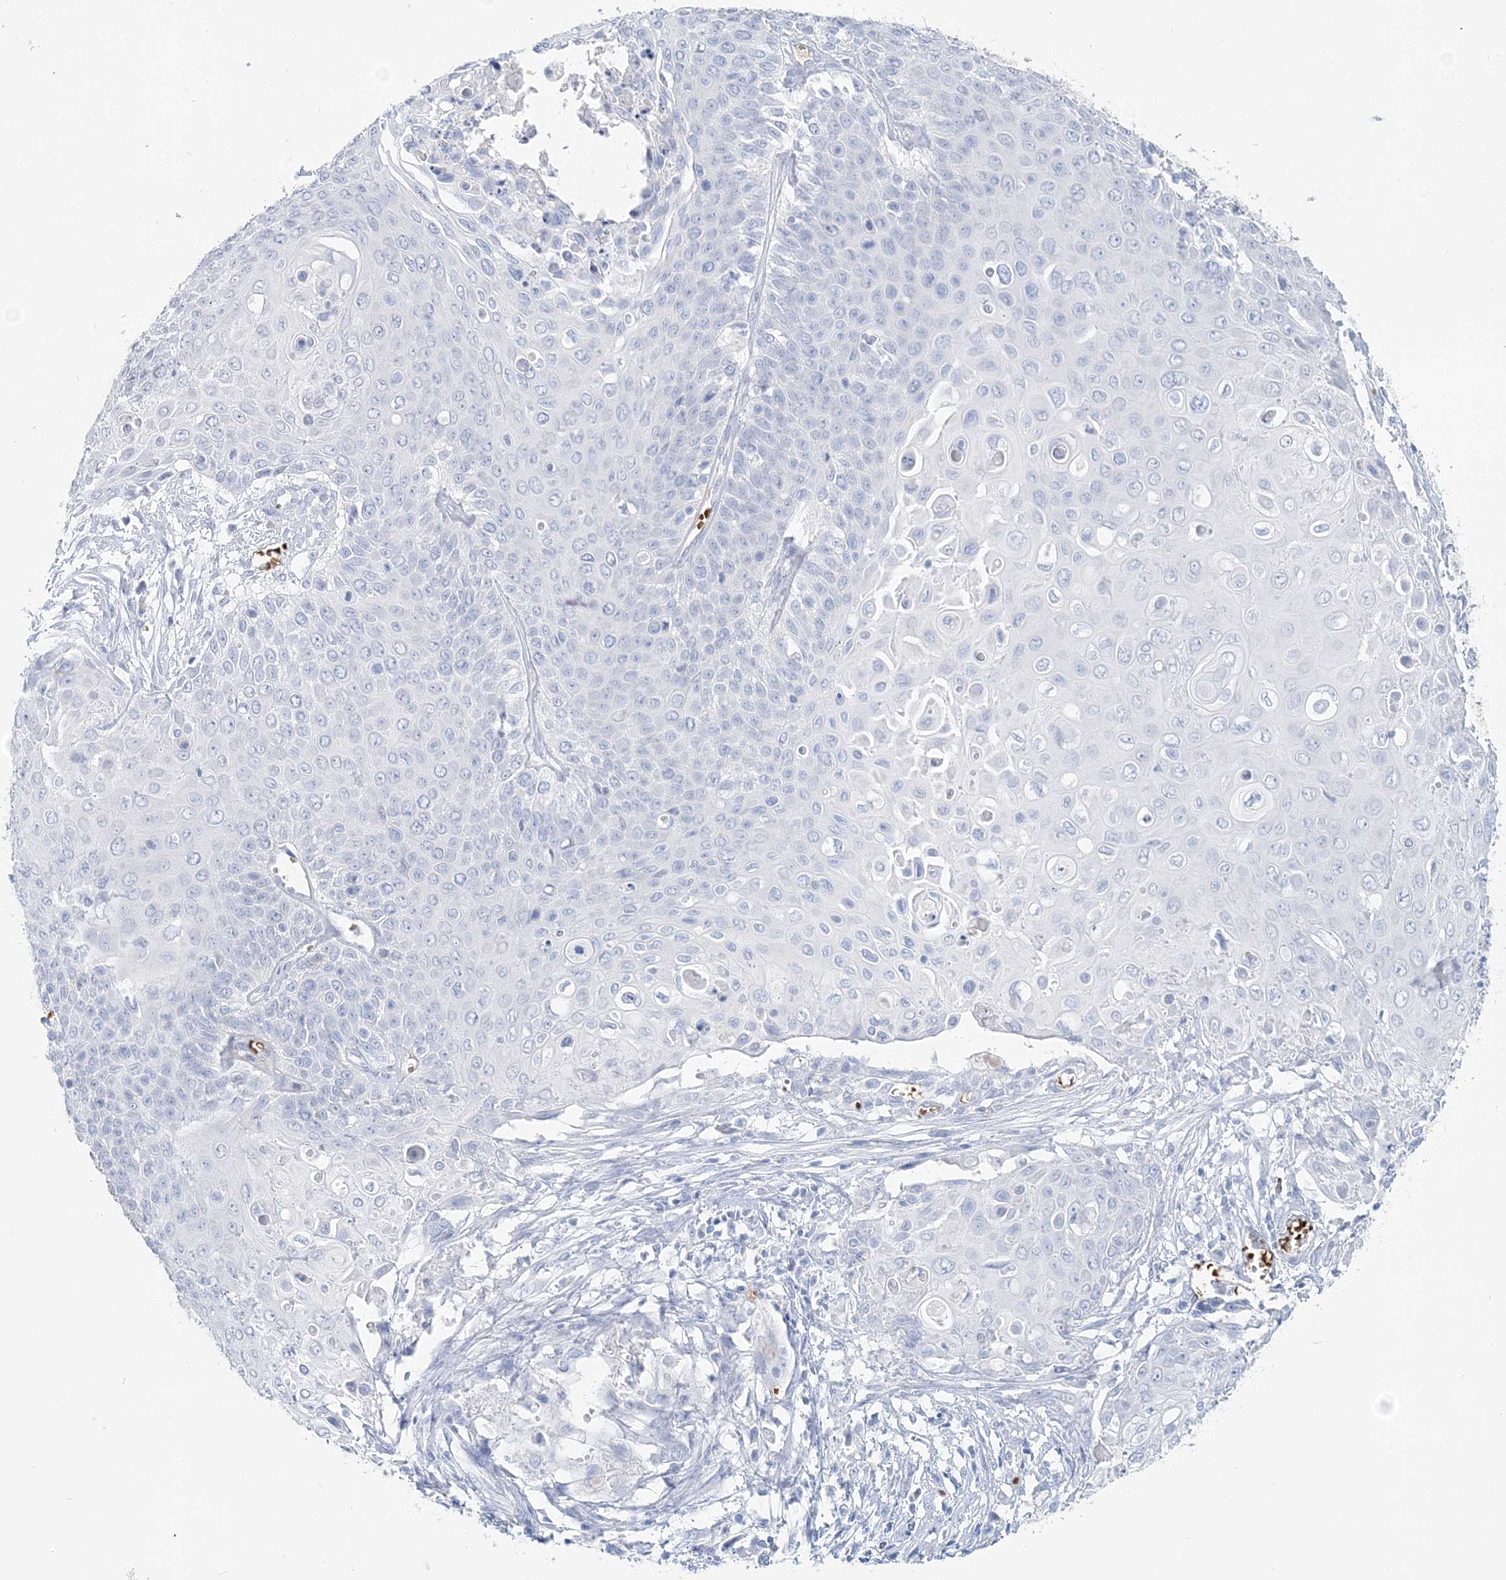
{"staining": {"intensity": "negative", "quantity": "none", "location": "none"}, "tissue": "cervical cancer", "cell_type": "Tumor cells", "image_type": "cancer", "snomed": [{"axis": "morphology", "description": "Squamous cell carcinoma, NOS"}, {"axis": "topography", "description": "Cervix"}], "caption": "Tumor cells are negative for protein expression in human cervical squamous cell carcinoma.", "gene": "HBA2", "patient": {"sex": "female", "age": 39}}